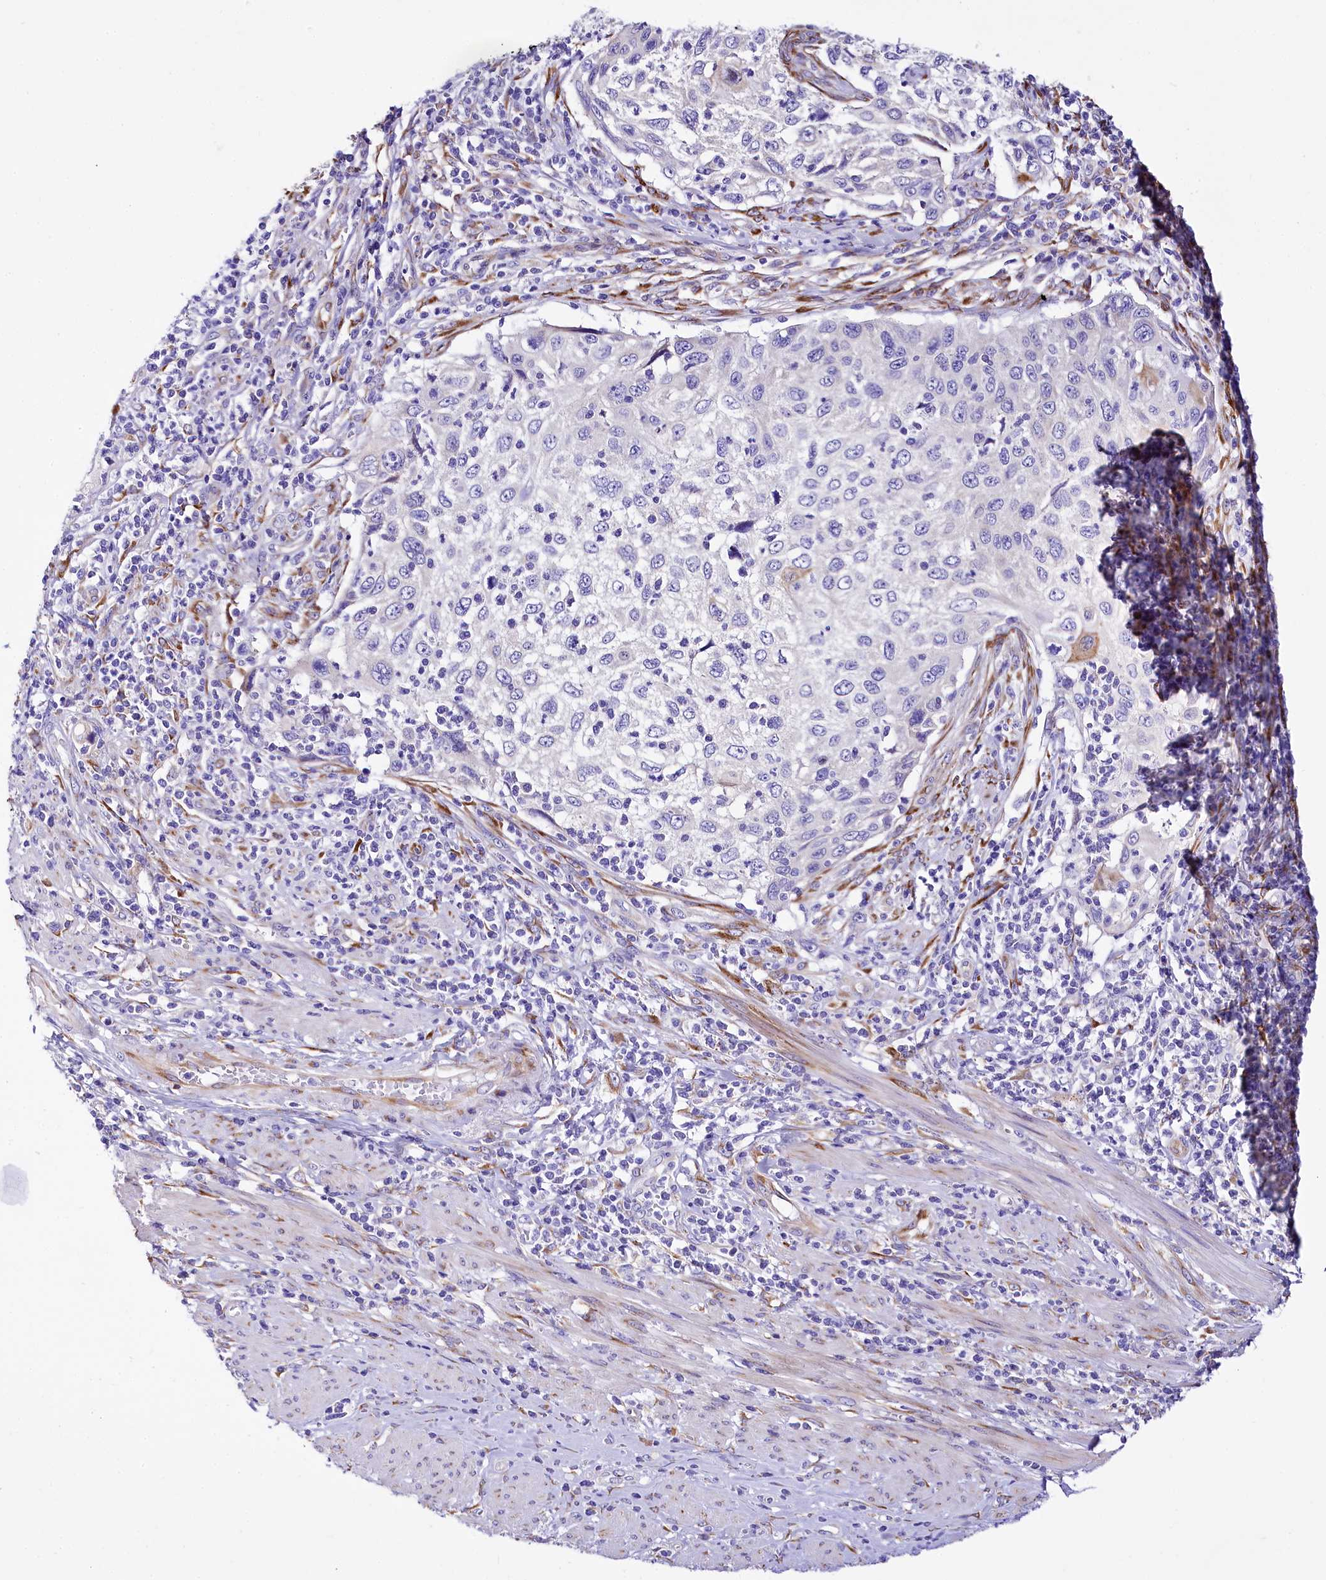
{"staining": {"intensity": "negative", "quantity": "none", "location": "none"}, "tissue": "cervical cancer", "cell_type": "Tumor cells", "image_type": "cancer", "snomed": [{"axis": "morphology", "description": "Squamous cell carcinoma, NOS"}, {"axis": "topography", "description": "Cervix"}], "caption": "Immunohistochemistry (IHC) histopathology image of neoplastic tissue: cervical cancer (squamous cell carcinoma) stained with DAB exhibits no significant protein staining in tumor cells.", "gene": "A2ML1", "patient": {"sex": "female", "age": 70}}